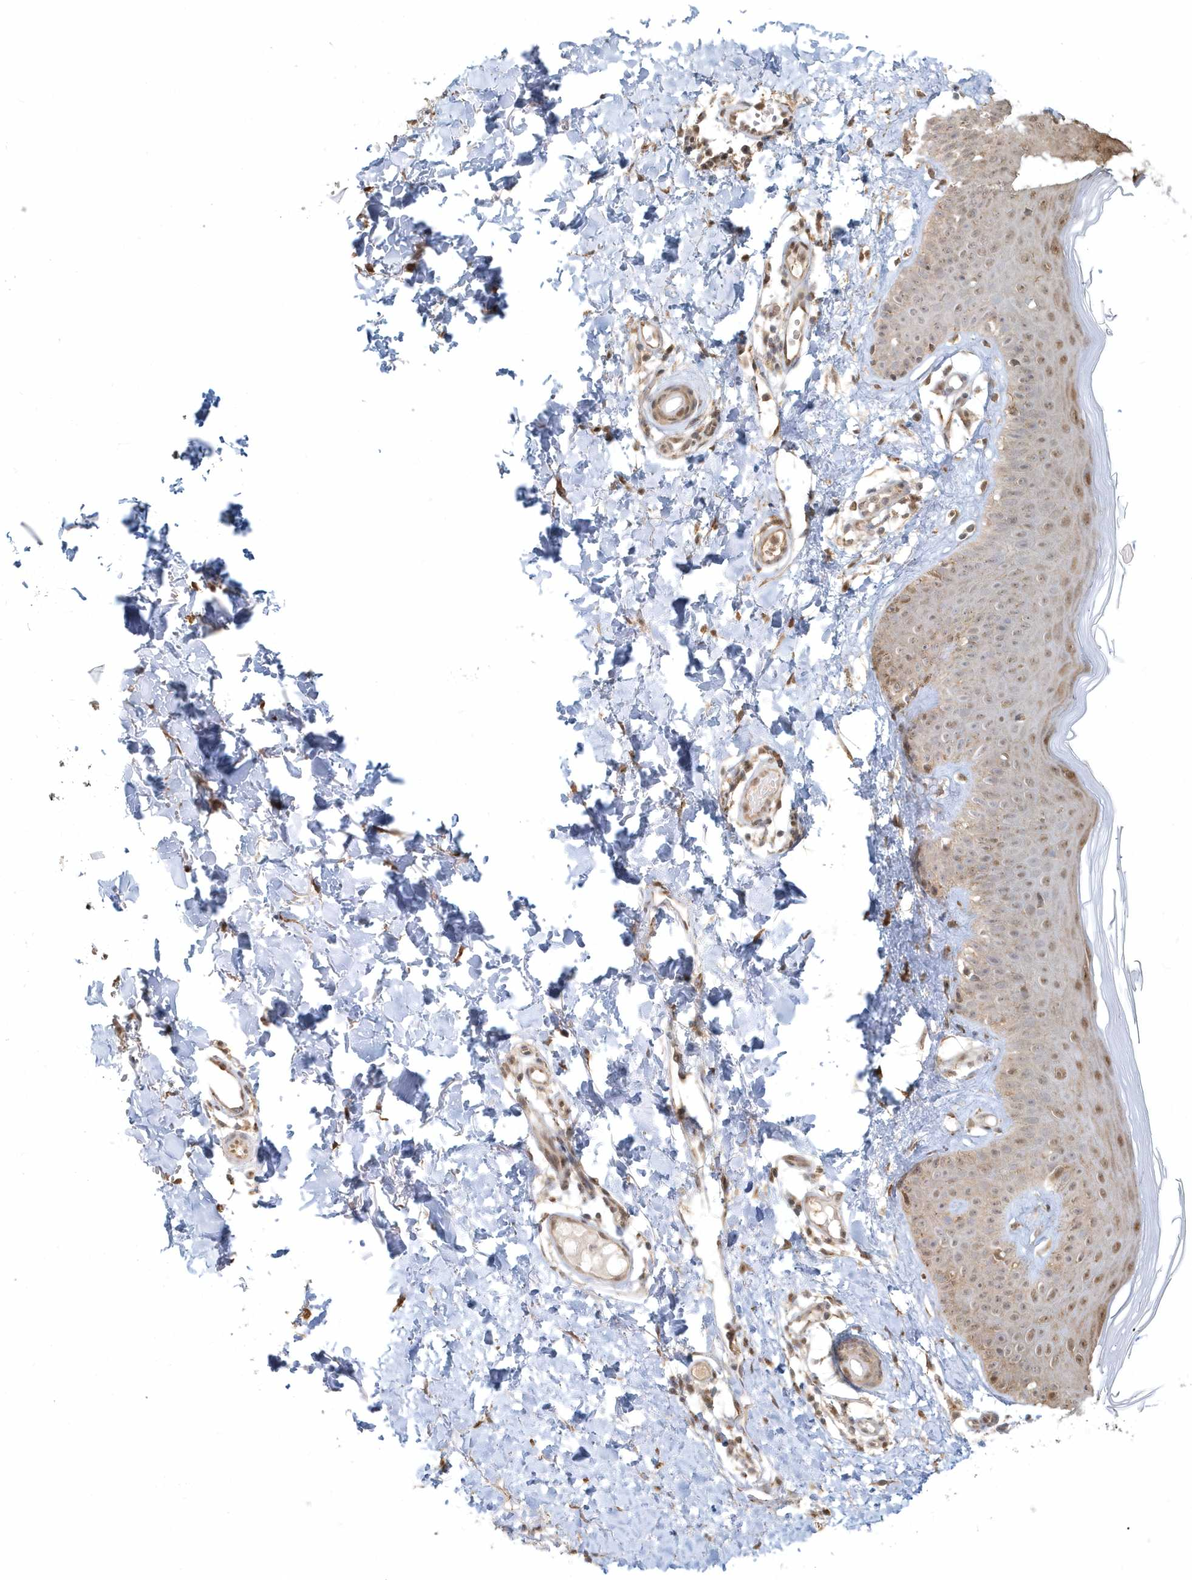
{"staining": {"intensity": "strong", "quantity": ">75%", "location": "cytoplasmic/membranous"}, "tissue": "skin", "cell_type": "Fibroblasts", "image_type": "normal", "snomed": [{"axis": "morphology", "description": "Normal tissue, NOS"}, {"axis": "topography", "description": "Skin"}], "caption": "Protein positivity by immunohistochemistry demonstrates strong cytoplasmic/membranous positivity in about >75% of fibroblasts in normal skin. (Stains: DAB (3,3'-diaminobenzidine) in brown, nuclei in blue, Microscopy: brightfield microscopy at high magnification).", "gene": "PSMD6", "patient": {"sex": "male", "age": 52}}